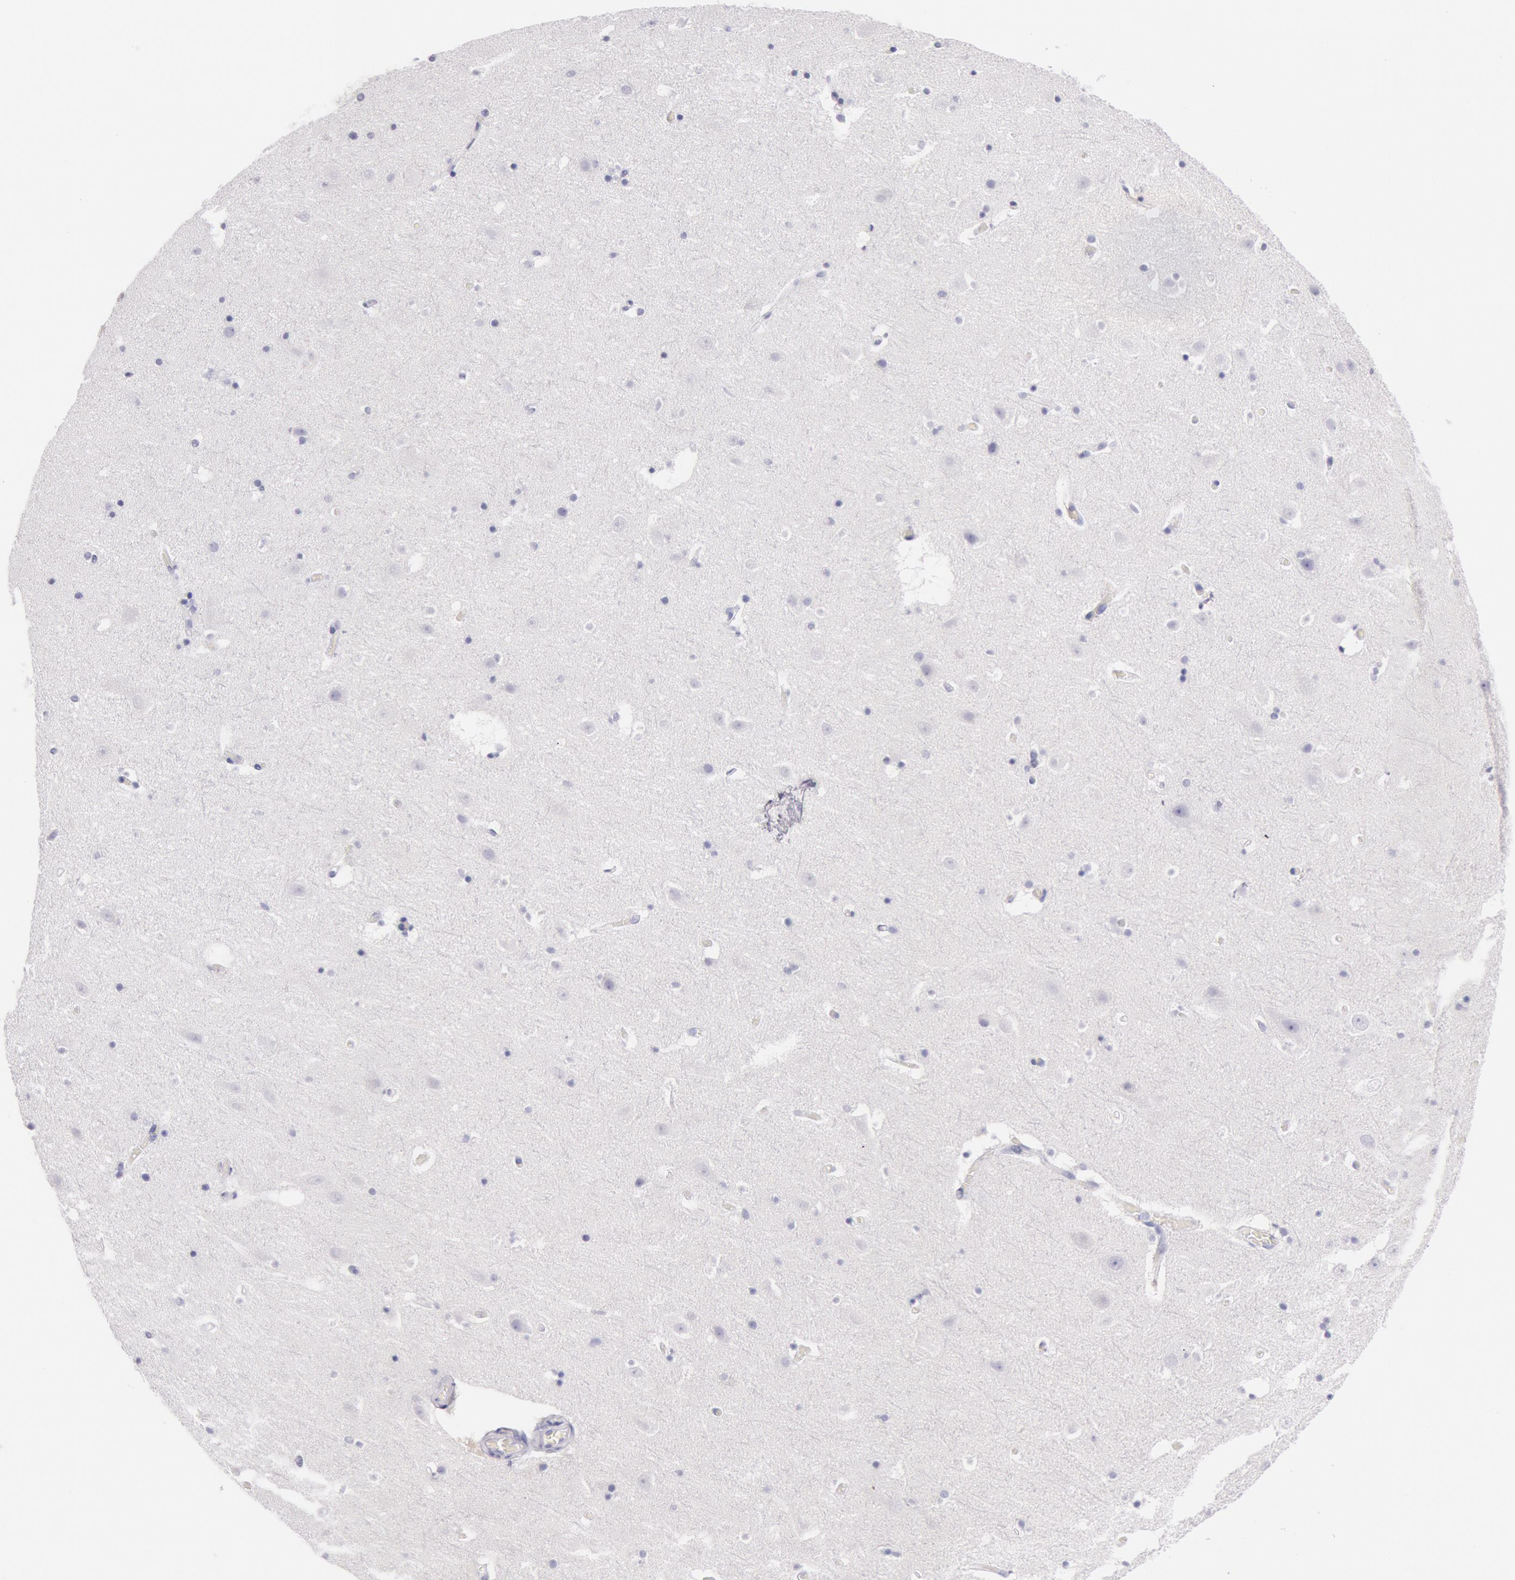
{"staining": {"intensity": "negative", "quantity": "none", "location": "none"}, "tissue": "hippocampus", "cell_type": "Glial cells", "image_type": "normal", "snomed": [{"axis": "morphology", "description": "Normal tissue, NOS"}, {"axis": "topography", "description": "Hippocampus"}], "caption": "Image shows no significant protein expression in glial cells of benign hippocampus. (DAB immunohistochemistry with hematoxylin counter stain).", "gene": "EGFR", "patient": {"sex": "male", "age": 45}}